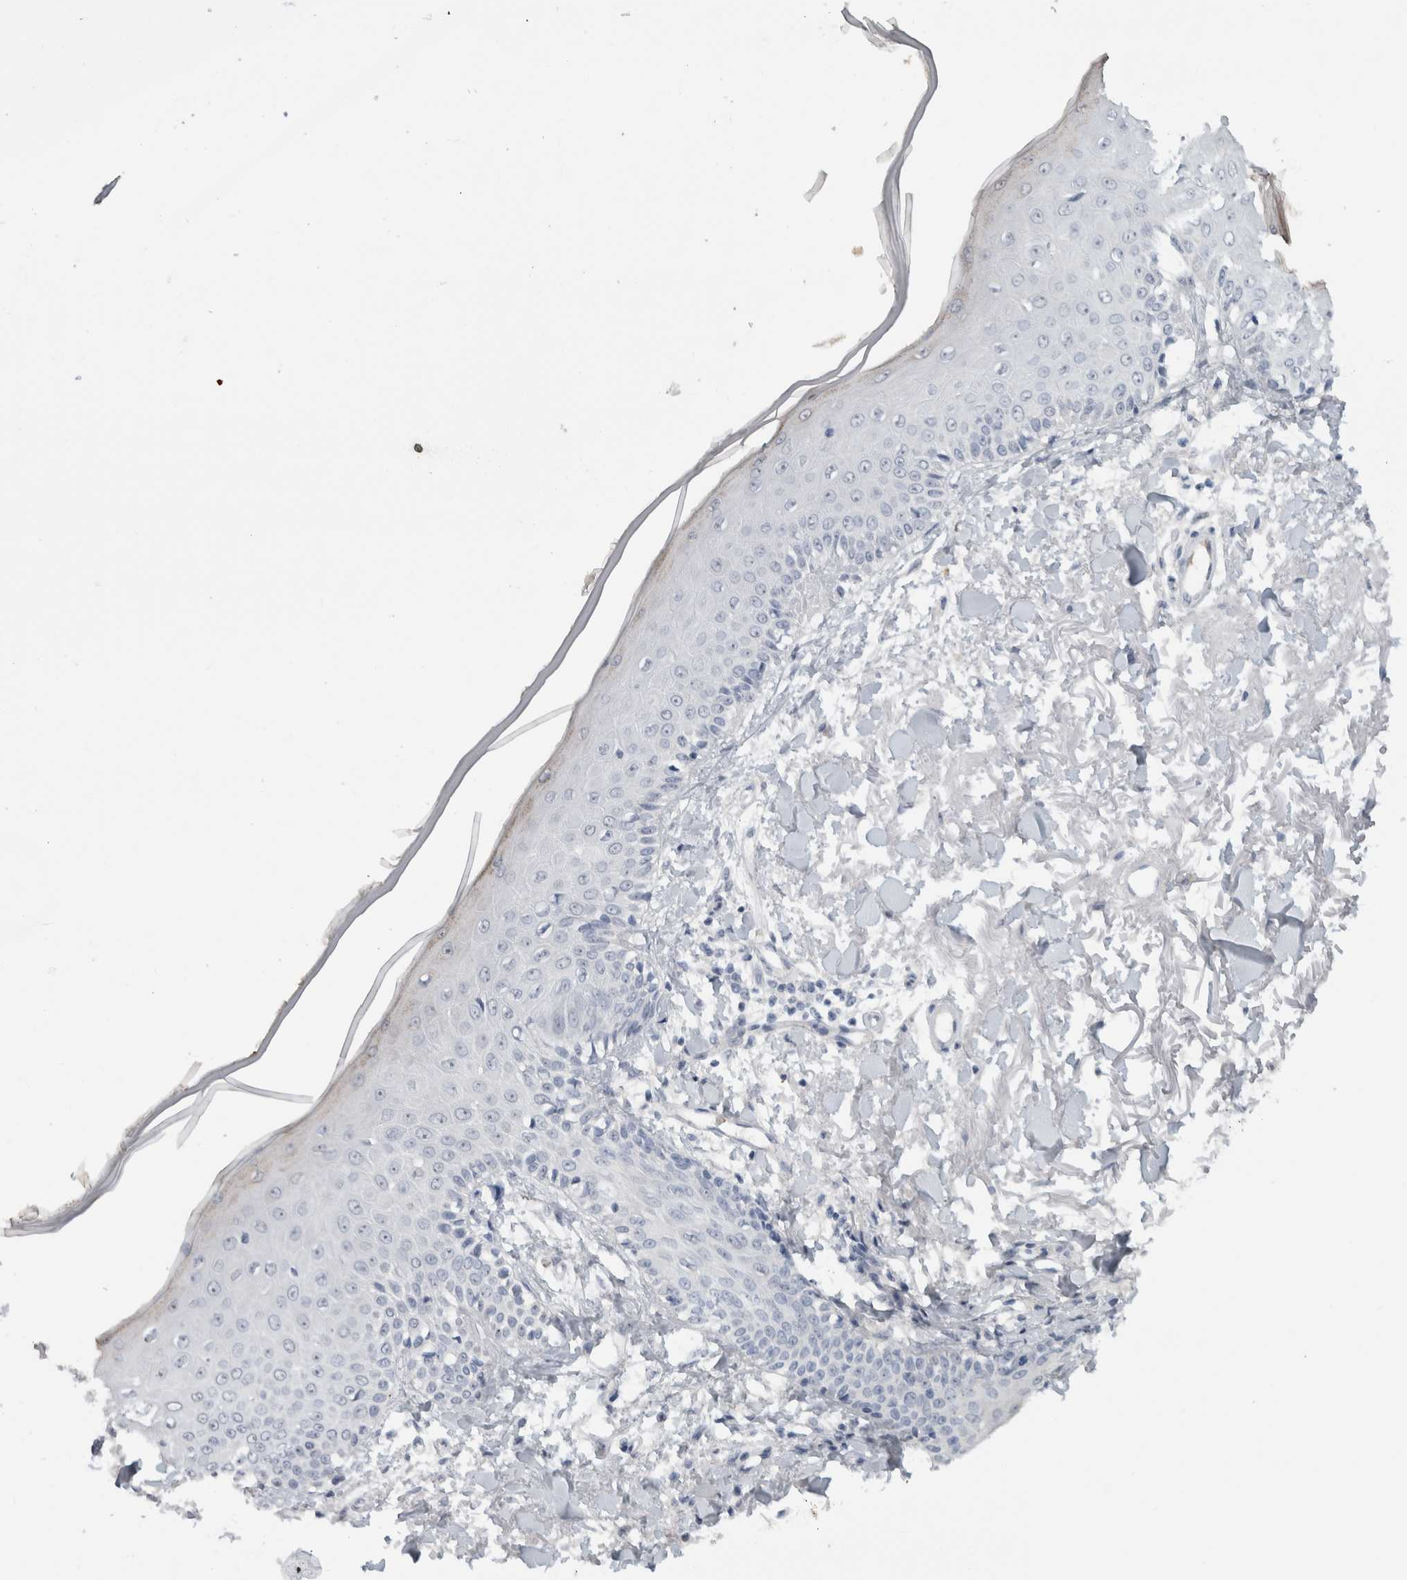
{"staining": {"intensity": "negative", "quantity": "none", "location": "none"}, "tissue": "skin", "cell_type": "Fibroblasts", "image_type": "normal", "snomed": [{"axis": "morphology", "description": "Normal tissue, NOS"}, {"axis": "morphology", "description": "Squamous cell carcinoma, NOS"}, {"axis": "topography", "description": "Skin"}, {"axis": "topography", "description": "Peripheral nerve tissue"}], "caption": "Immunohistochemistry image of normal skin: skin stained with DAB reveals no significant protein positivity in fibroblasts. (DAB immunohistochemistry, high magnification).", "gene": "FMR1NB", "patient": {"sex": "male", "age": 83}}